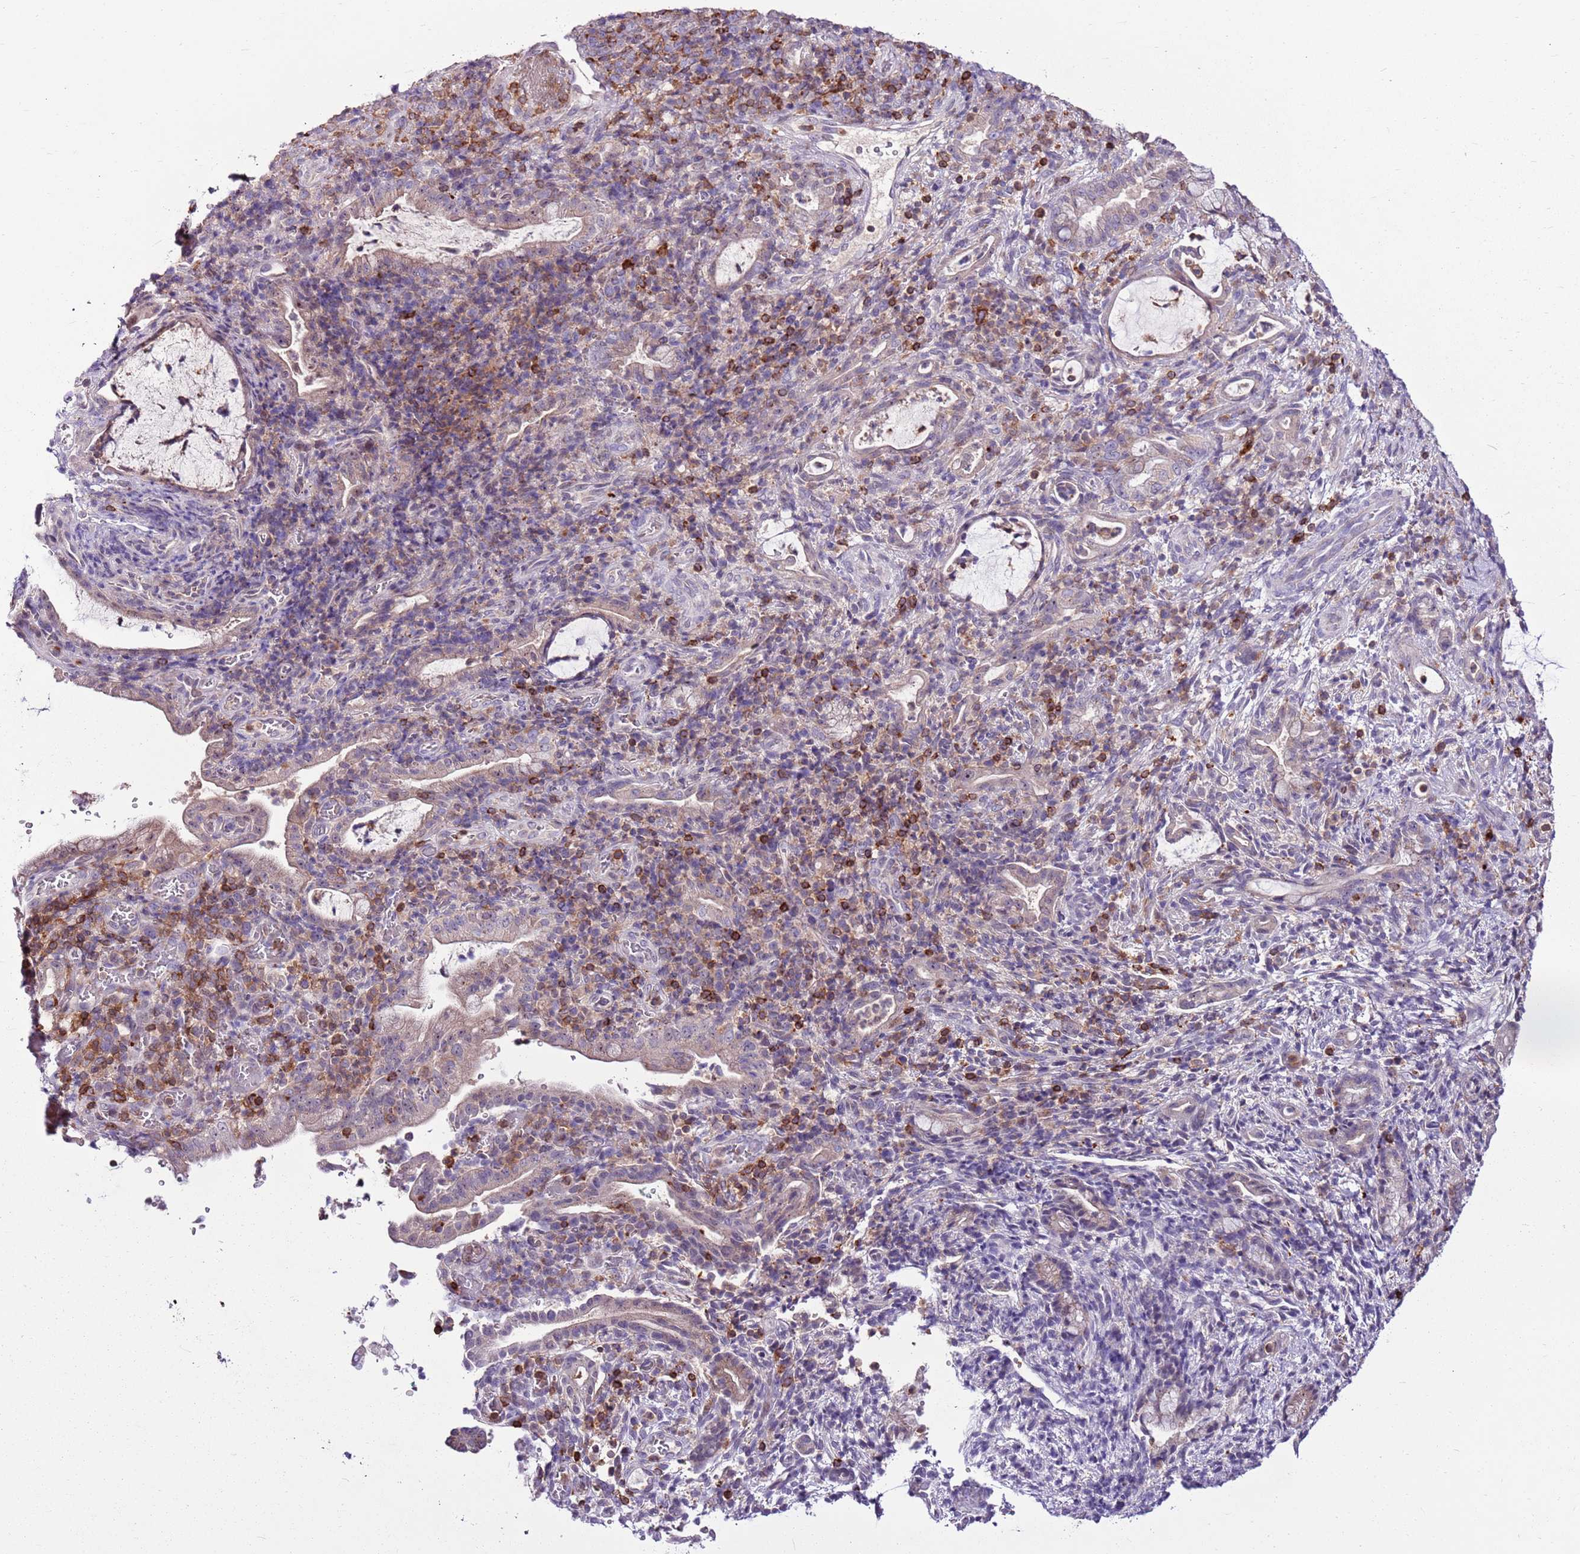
{"staining": {"intensity": "weak", "quantity": "25%-75%", "location": "cytoplasmic/membranous"}, "tissue": "pancreatic cancer", "cell_type": "Tumor cells", "image_type": "cancer", "snomed": [{"axis": "morphology", "description": "Normal tissue, NOS"}, {"axis": "morphology", "description": "Adenocarcinoma, NOS"}, {"axis": "topography", "description": "Pancreas"}], "caption": "Pancreatic adenocarcinoma stained for a protein demonstrates weak cytoplasmic/membranous positivity in tumor cells. Nuclei are stained in blue.", "gene": "ZSWIM1", "patient": {"sex": "female", "age": 55}}